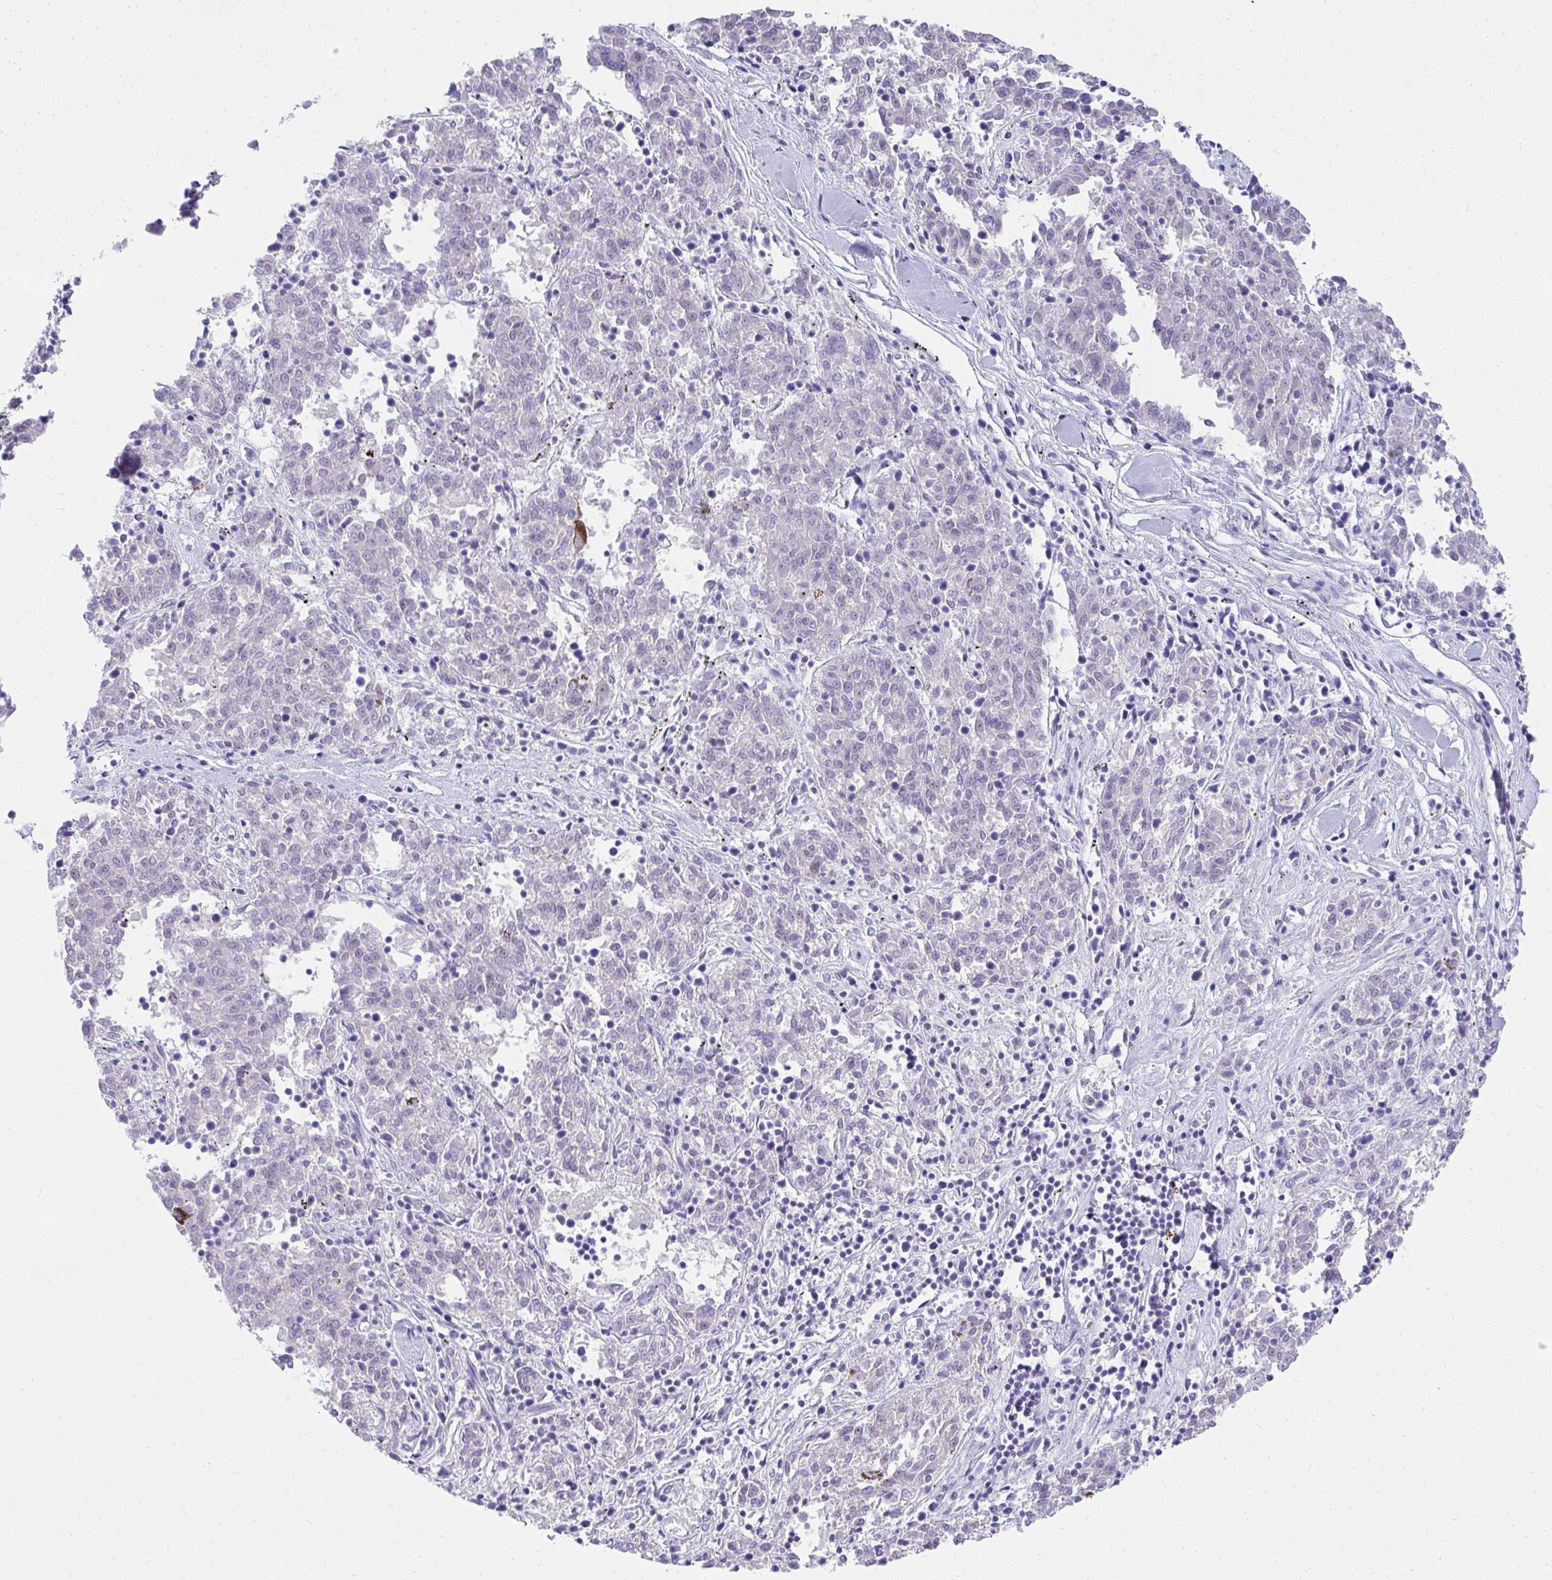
{"staining": {"intensity": "negative", "quantity": "none", "location": "none"}, "tissue": "melanoma", "cell_type": "Tumor cells", "image_type": "cancer", "snomed": [{"axis": "morphology", "description": "Malignant melanoma, NOS"}, {"axis": "topography", "description": "Skin"}], "caption": "Immunohistochemical staining of melanoma demonstrates no significant staining in tumor cells.", "gene": "HIRA", "patient": {"sex": "female", "age": 72}}